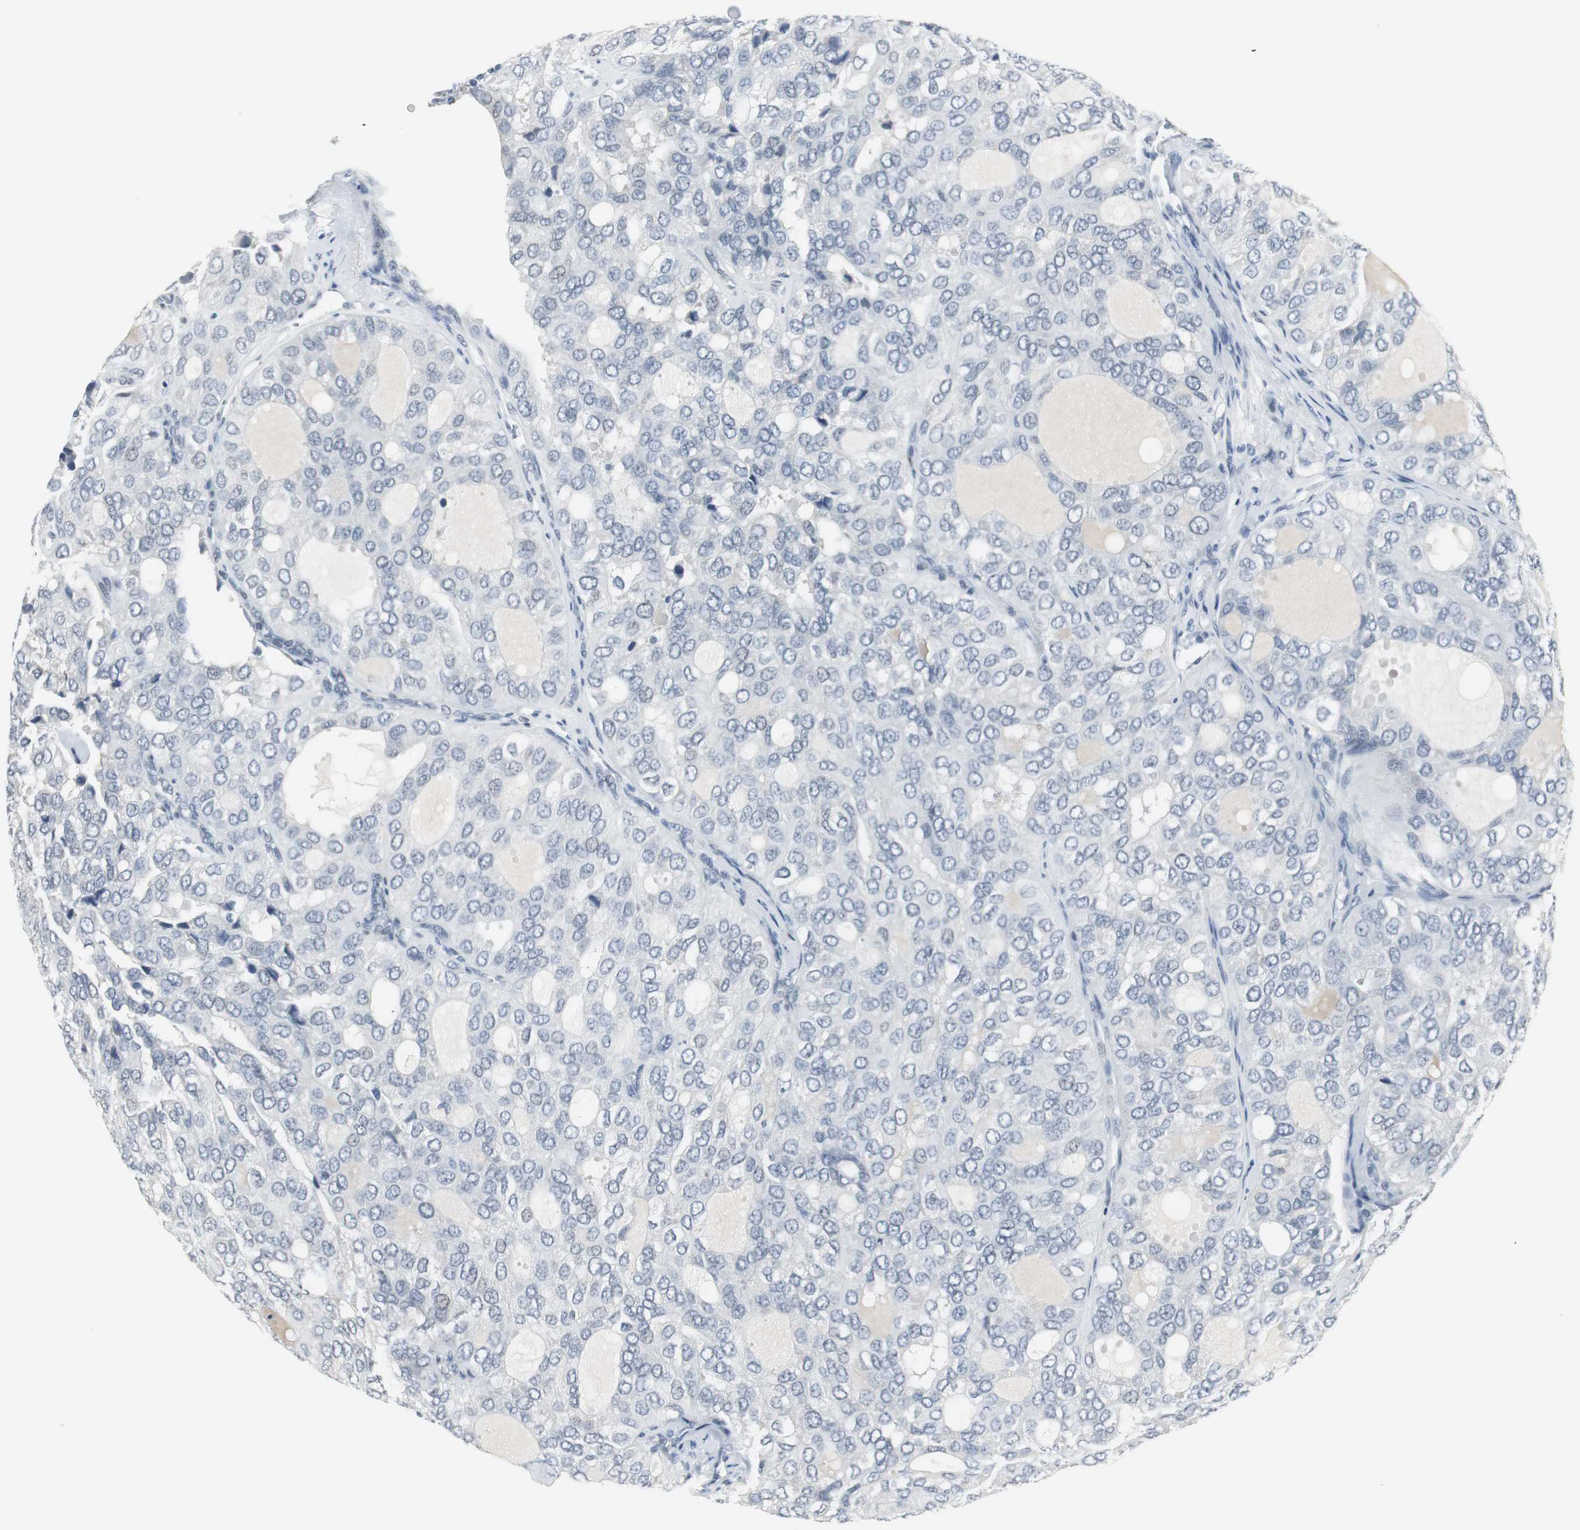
{"staining": {"intensity": "negative", "quantity": "none", "location": "none"}, "tissue": "thyroid cancer", "cell_type": "Tumor cells", "image_type": "cancer", "snomed": [{"axis": "morphology", "description": "Follicular adenoma carcinoma, NOS"}, {"axis": "topography", "description": "Thyroid gland"}], "caption": "This is an immunohistochemistry (IHC) micrograph of thyroid cancer. There is no expression in tumor cells.", "gene": "ELK1", "patient": {"sex": "male", "age": 75}}